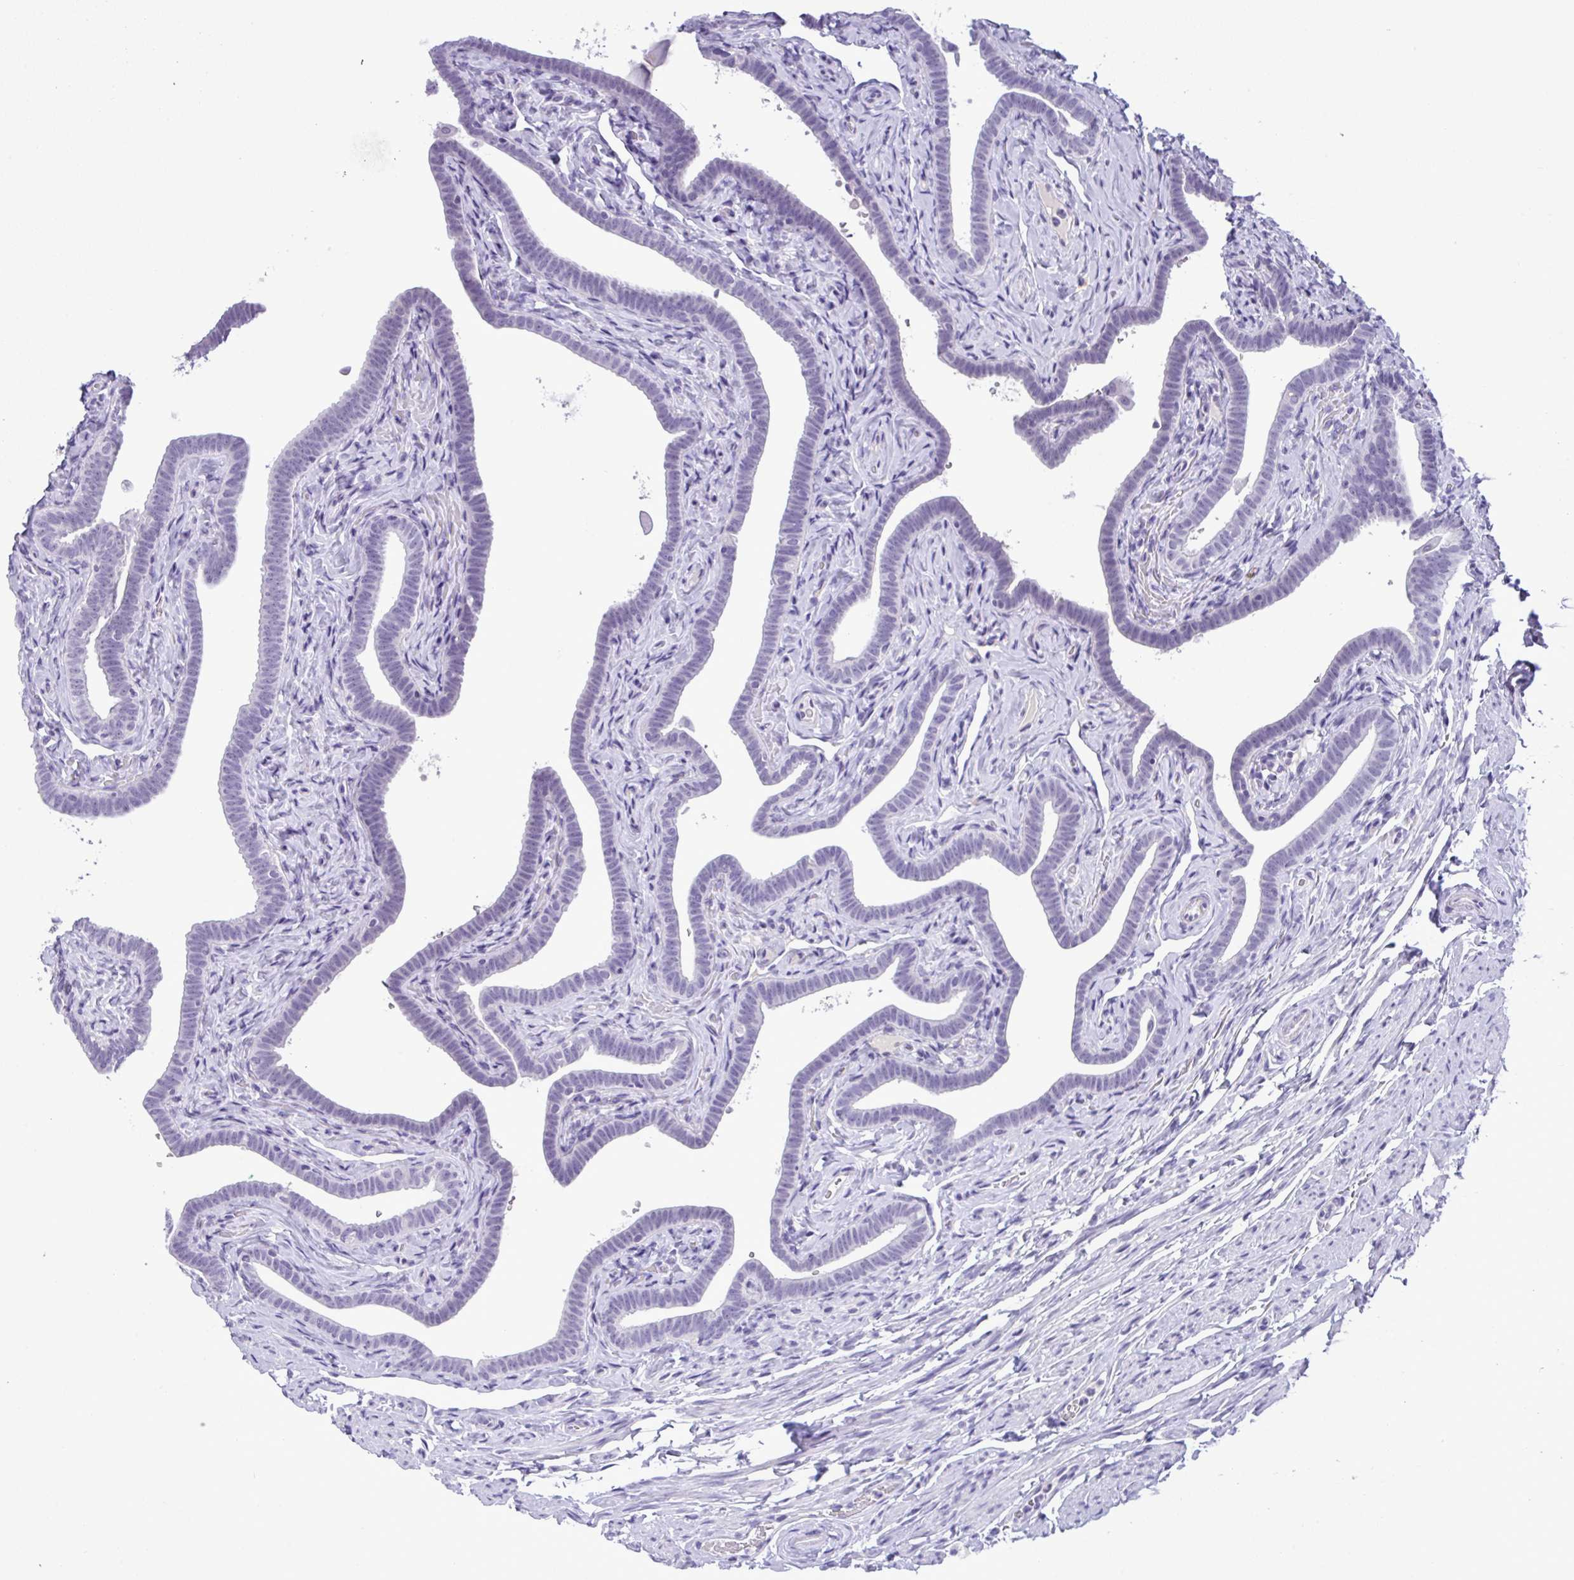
{"staining": {"intensity": "negative", "quantity": "none", "location": "none"}, "tissue": "fallopian tube", "cell_type": "Glandular cells", "image_type": "normal", "snomed": [{"axis": "morphology", "description": "Normal tissue, NOS"}, {"axis": "topography", "description": "Fallopian tube"}], "caption": "This is an IHC image of unremarkable human fallopian tube. There is no expression in glandular cells.", "gene": "YBX2", "patient": {"sex": "female", "age": 69}}